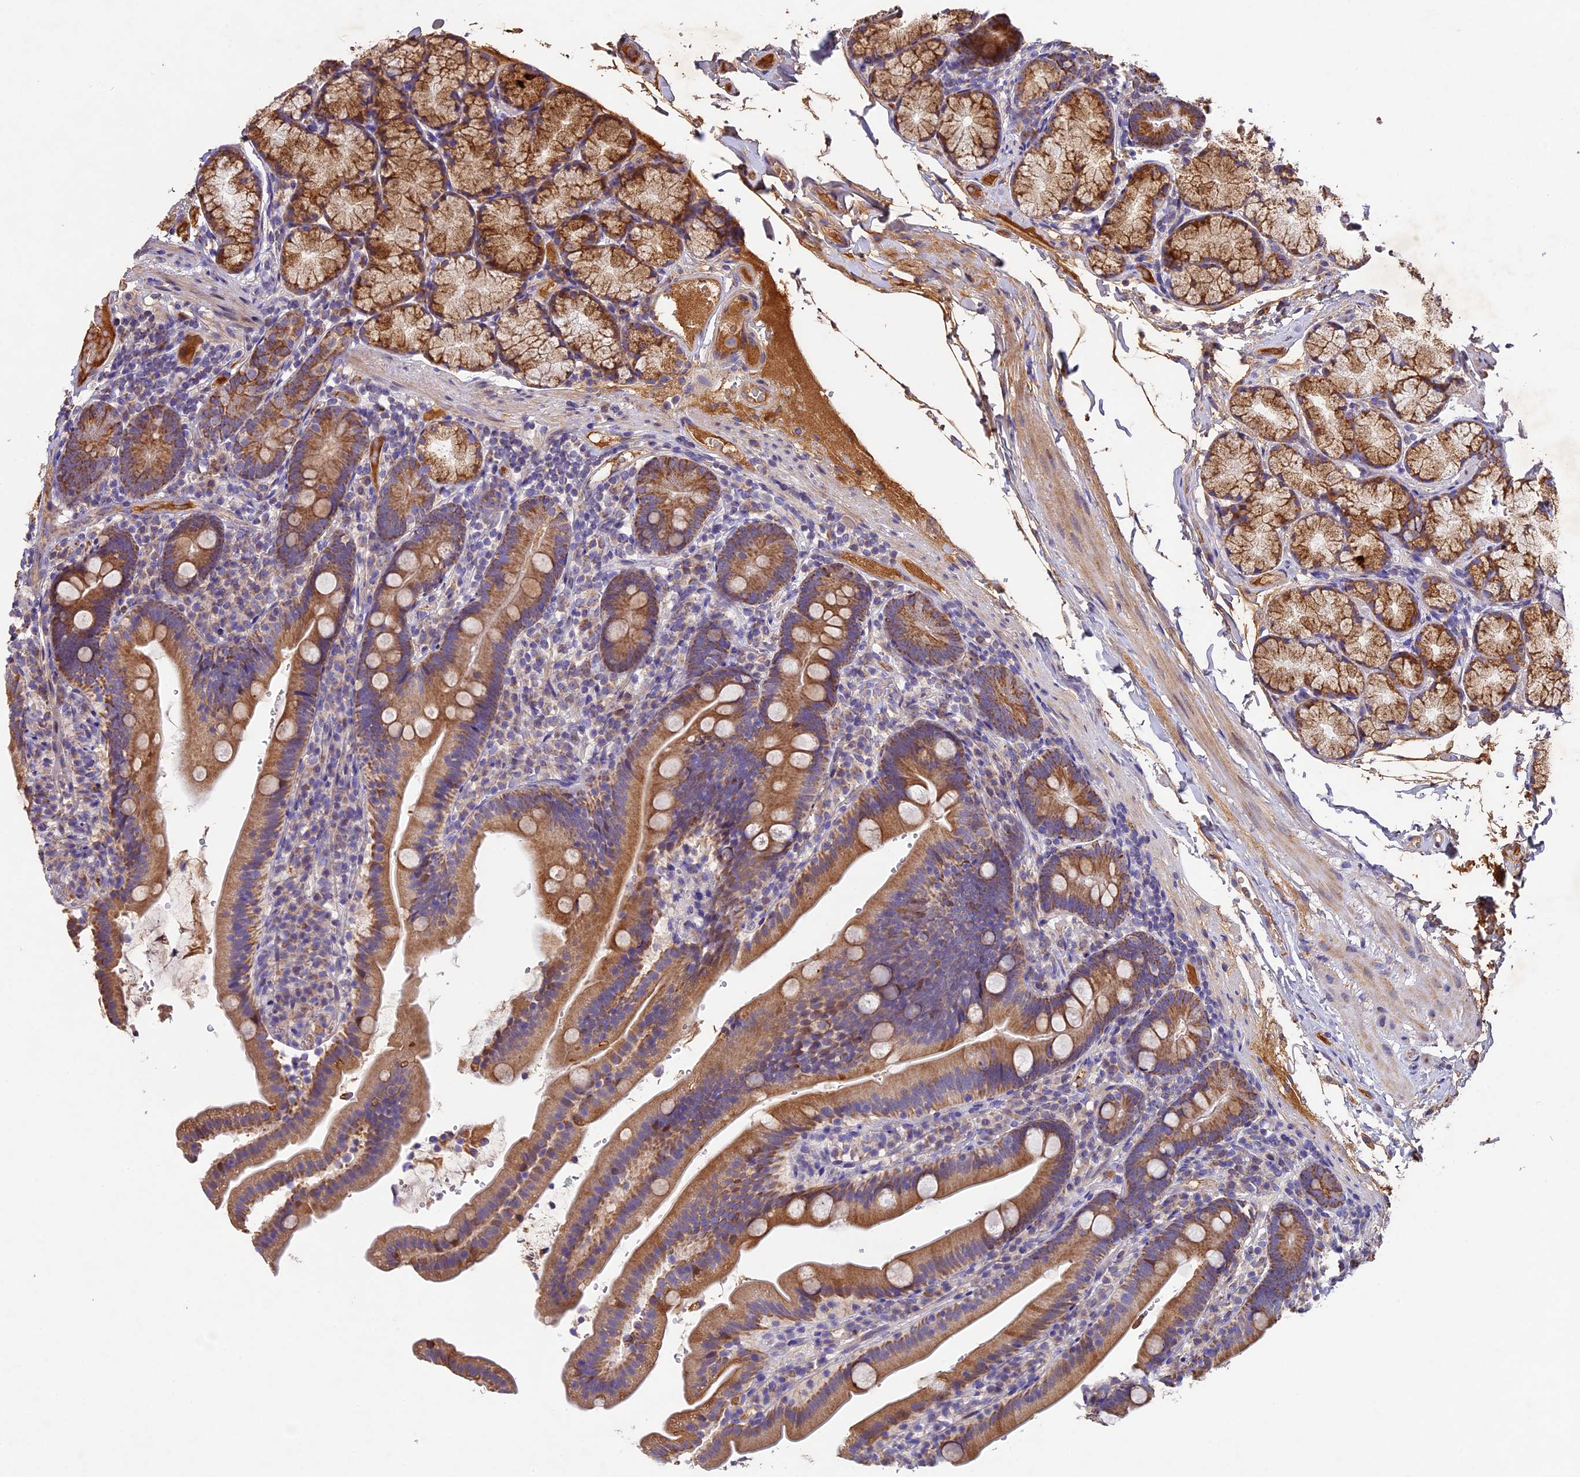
{"staining": {"intensity": "moderate", "quantity": ">75%", "location": "cytoplasmic/membranous"}, "tissue": "duodenum", "cell_type": "Glandular cells", "image_type": "normal", "snomed": [{"axis": "morphology", "description": "Normal tissue, NOS"}, {"axis": "topography", "description": "Duodenum"}], "caption": "Protein staining displays moderate cytoplasmic/membranous expression in approximately >75% of glandular cells in benign duodenum. (Brightfield microscopy of DAB IHC at high magnification).", "gene": "OCEL1", "patient": {"sex": "female", "age": 67}}